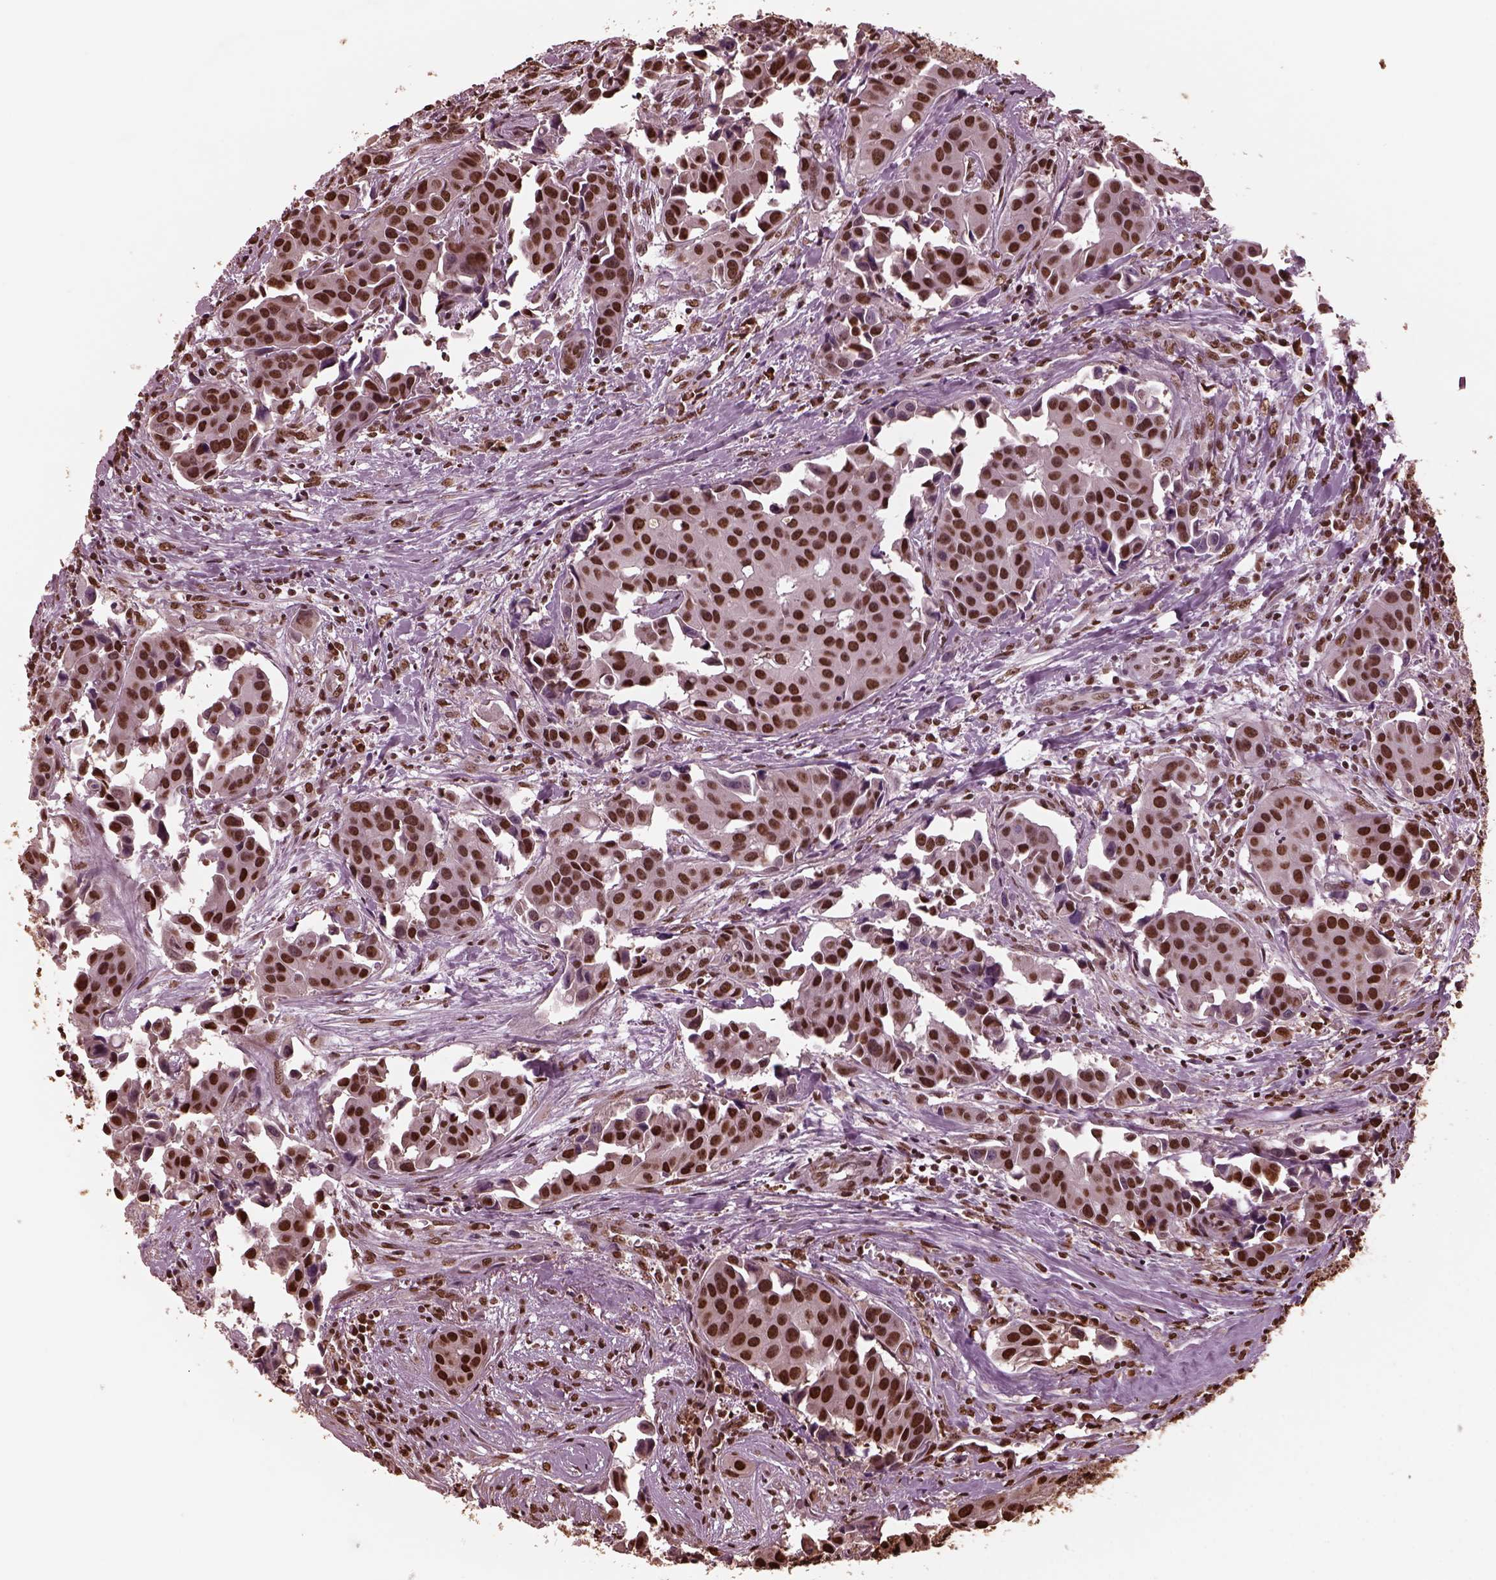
{"staining": {"intensity": "strong", "quantity": ">75%", "location": "nuclear"}, "tissue": "head and neck cancer", "cell_type": "Tumor cells", "image_type": "cancer", "snomed": [{"axis": "morphology", "description": "Adenocarcinoma, NOS"}, {"axis": "topography", "description": "Head-Neck"}], "caption": "Tumor cells reveal high levels of strong nuclear expression in about >75% of cells in head and neck cancer (adenocarcinoma).", "gene": "NSD1", "patient": {"sex": "male", "age": 76}}